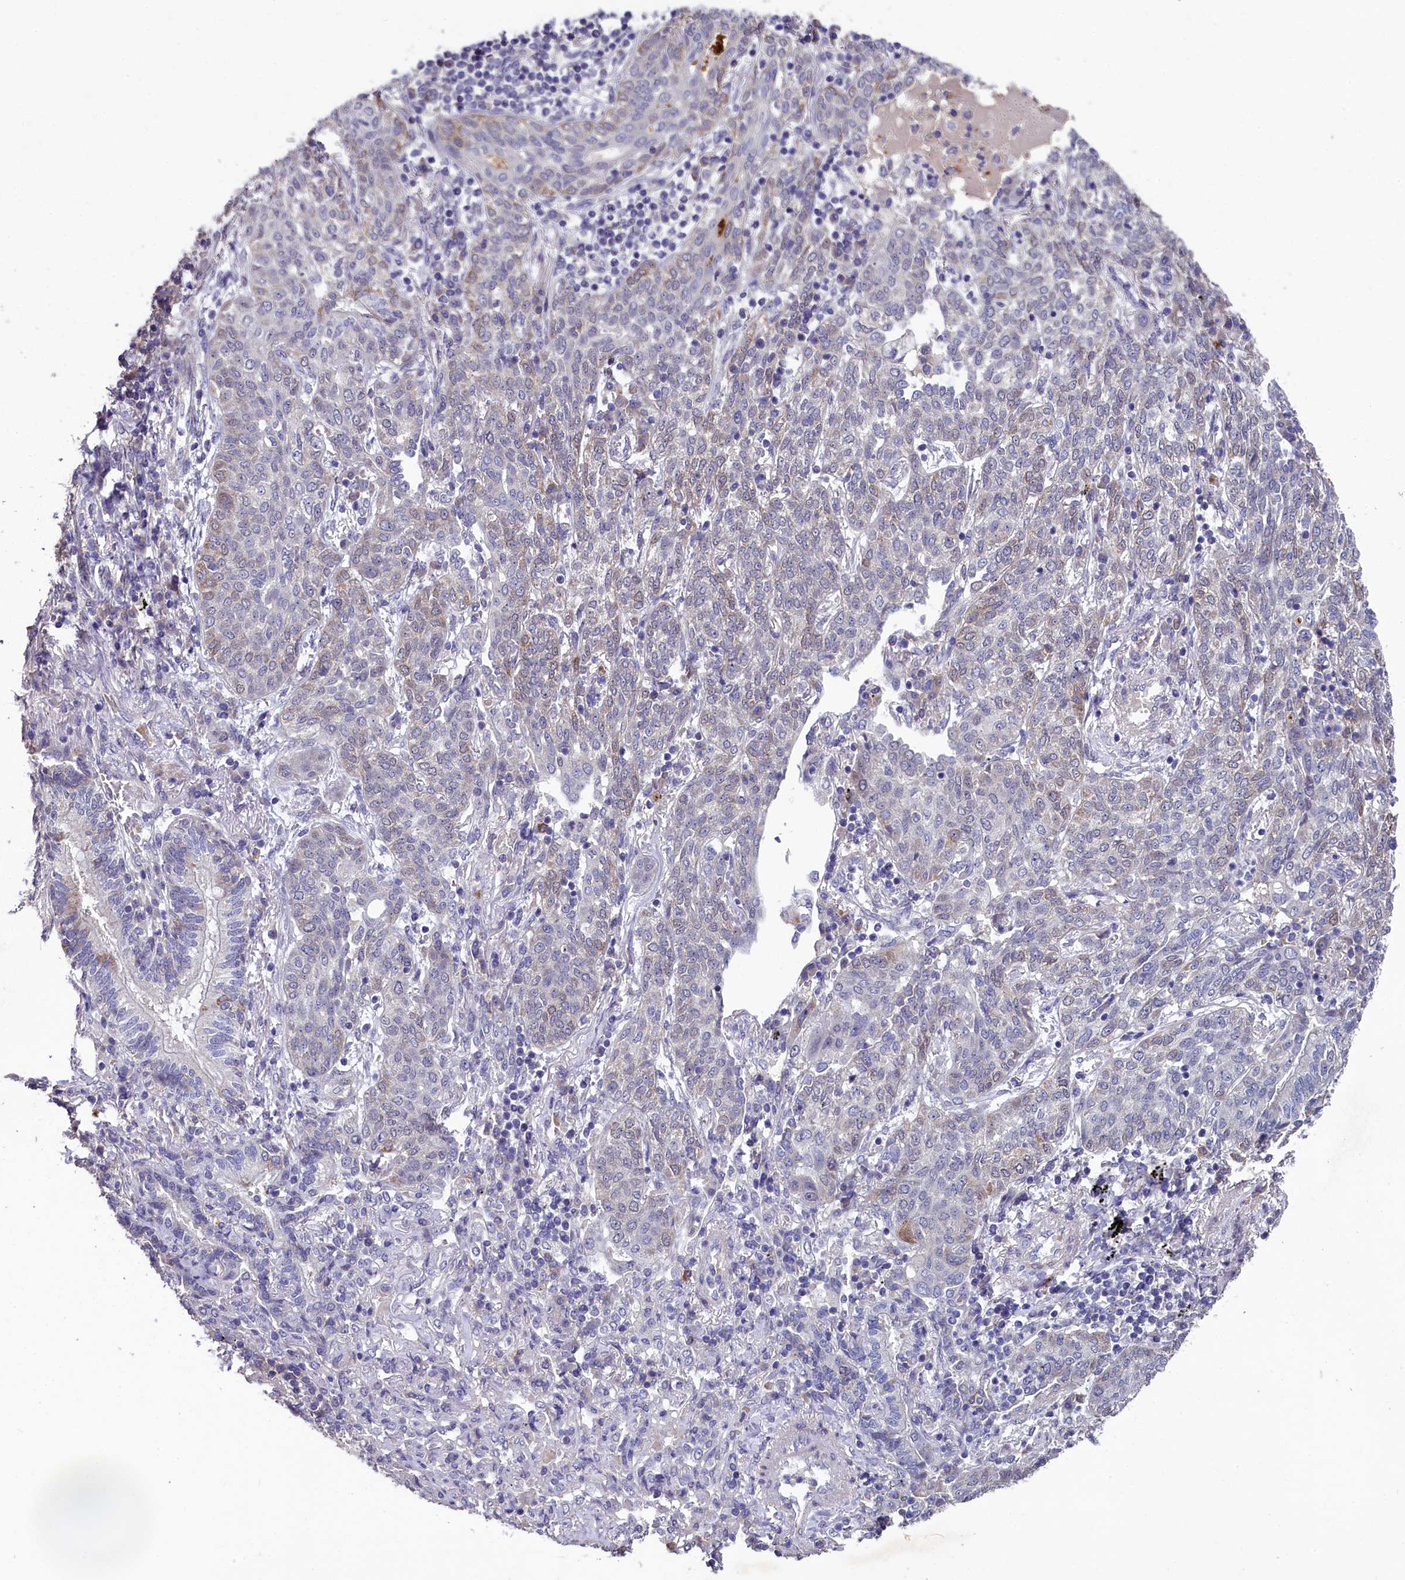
{"staining": {"intensity": "negative", "quantity": "none", "location": "none"}, "tissue": "lung cancer", "cell_type": "Tumor cells", "image_type": "cancer", "snomed": [{"axis": "morphology", "description": "Squamous cell carcinoma, NOS"}, {"axis": "topography", "description": "Lung"}], "caption": "Immunohistochemistry (IHC) of human lung cancer reveals no staining in tumor cells.", "gene": "SLC39A6", "patient": {"sex": "female", "age": 70}}